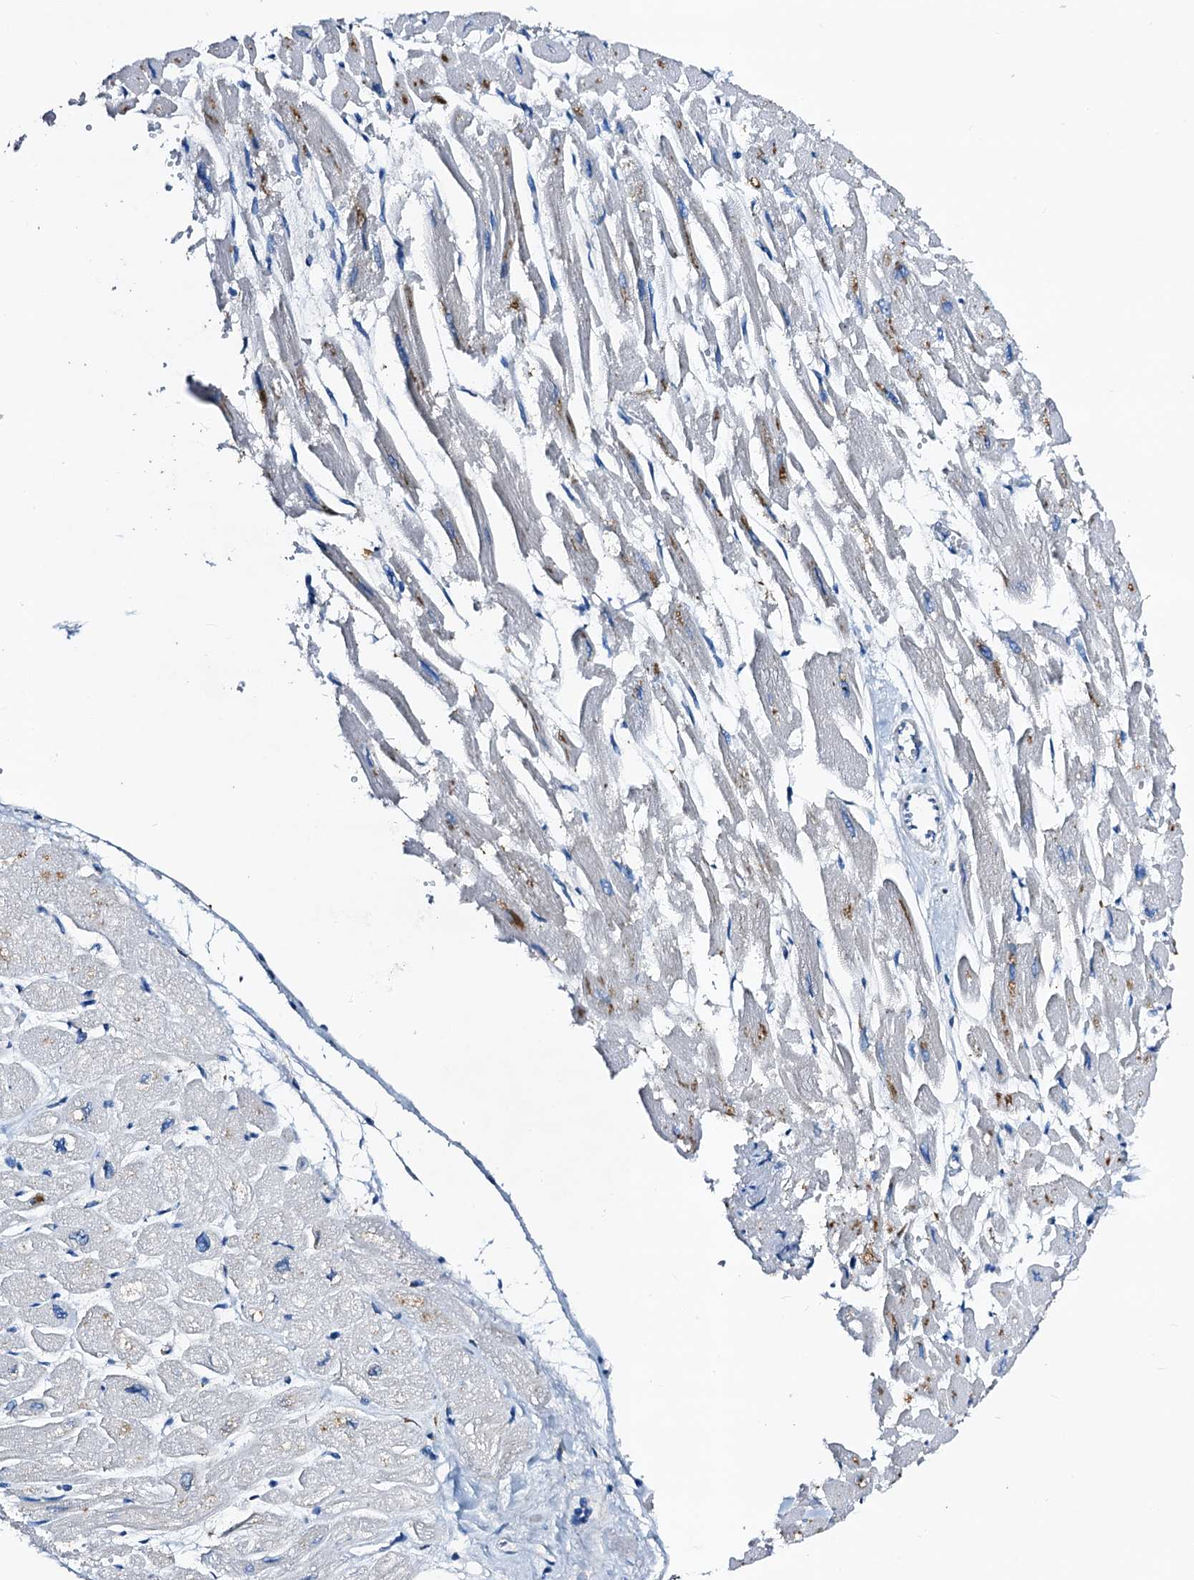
{"staining": {"intensity": "moderate", "quantity": "<25%", "location": "cytoplasmic/membranous"}, "tissue": "heart muscle", "cell_type": "Cardiomyocytes", "image_type": "normal", "snomed": [{"axis": "morphology", "description": "Normal tissue, NOS"}, {"axis": "topography", "description": "Heart"}], "caption": "This micrograph reveals immunohistochemistry staining of benign human heart muscle, with low moderate cytoplasmic/membranous positivity in about <25% of cardiomyocytes.", "gene": "FREM3", "patient": {"sex": "male", "age": 54}}